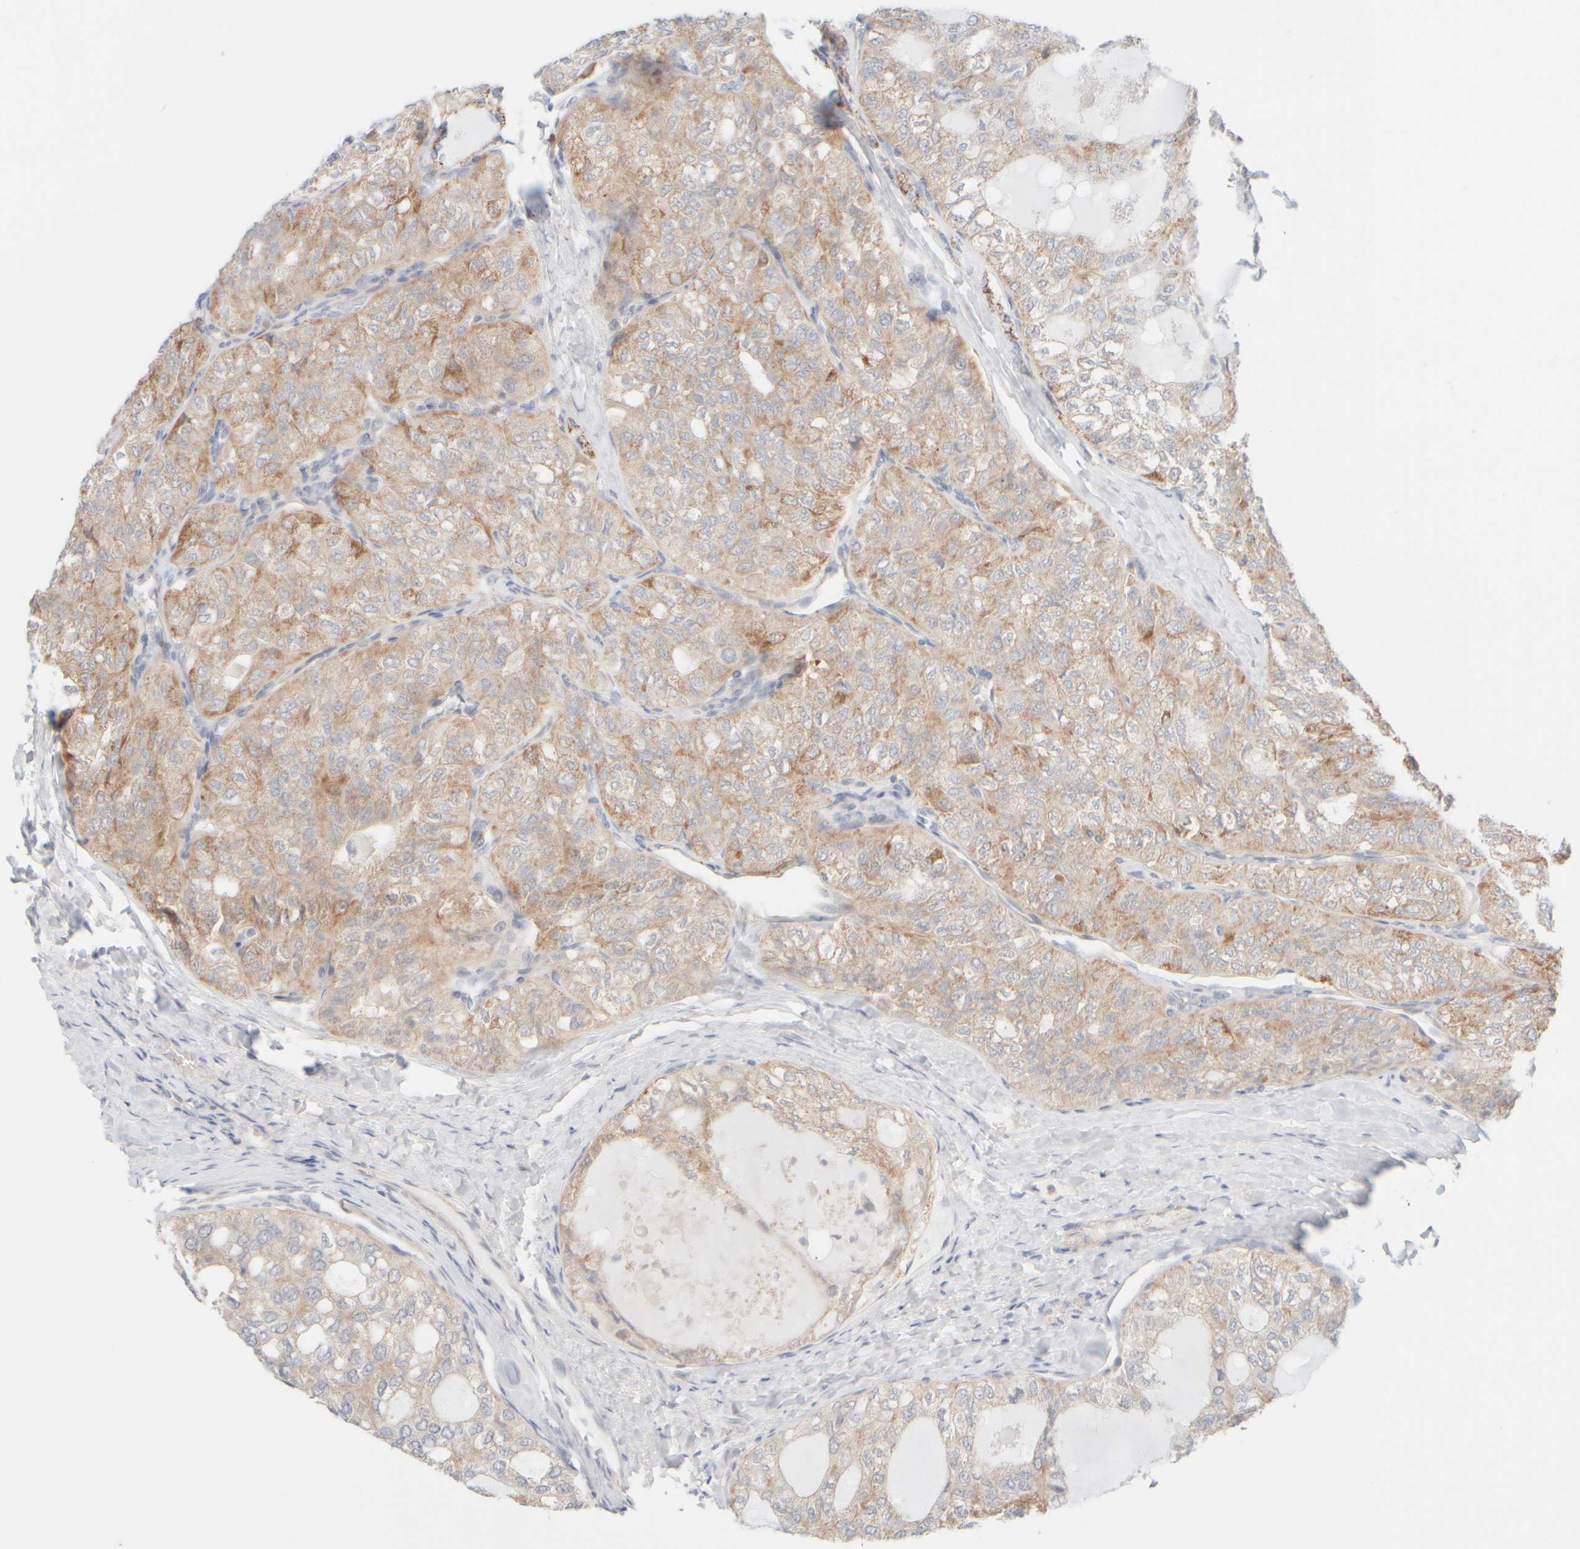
{"staining": {"intensity": "moderate", "quantity": "<25%", "location": "cytoplasmic/membranous"}, "tissue": "thyroid cancer", "cell_type": "Tumor cells", "image_type": "cancer", "snomed": [{"axis": "morphology", "description": "Follicular adenoma carcinoma, NOS"}, {"axis": "topography", "description": "Thyroid gland"}], "caption": "Immunohistochemical staining of human thyroid follicular adenoma carcinoma reveals low levels of moderate cytoplasmic/membranous staining in about <25% of tumor cells.", "gene": "UNC13B", "patient": {"sex": "male", "age": 75}}